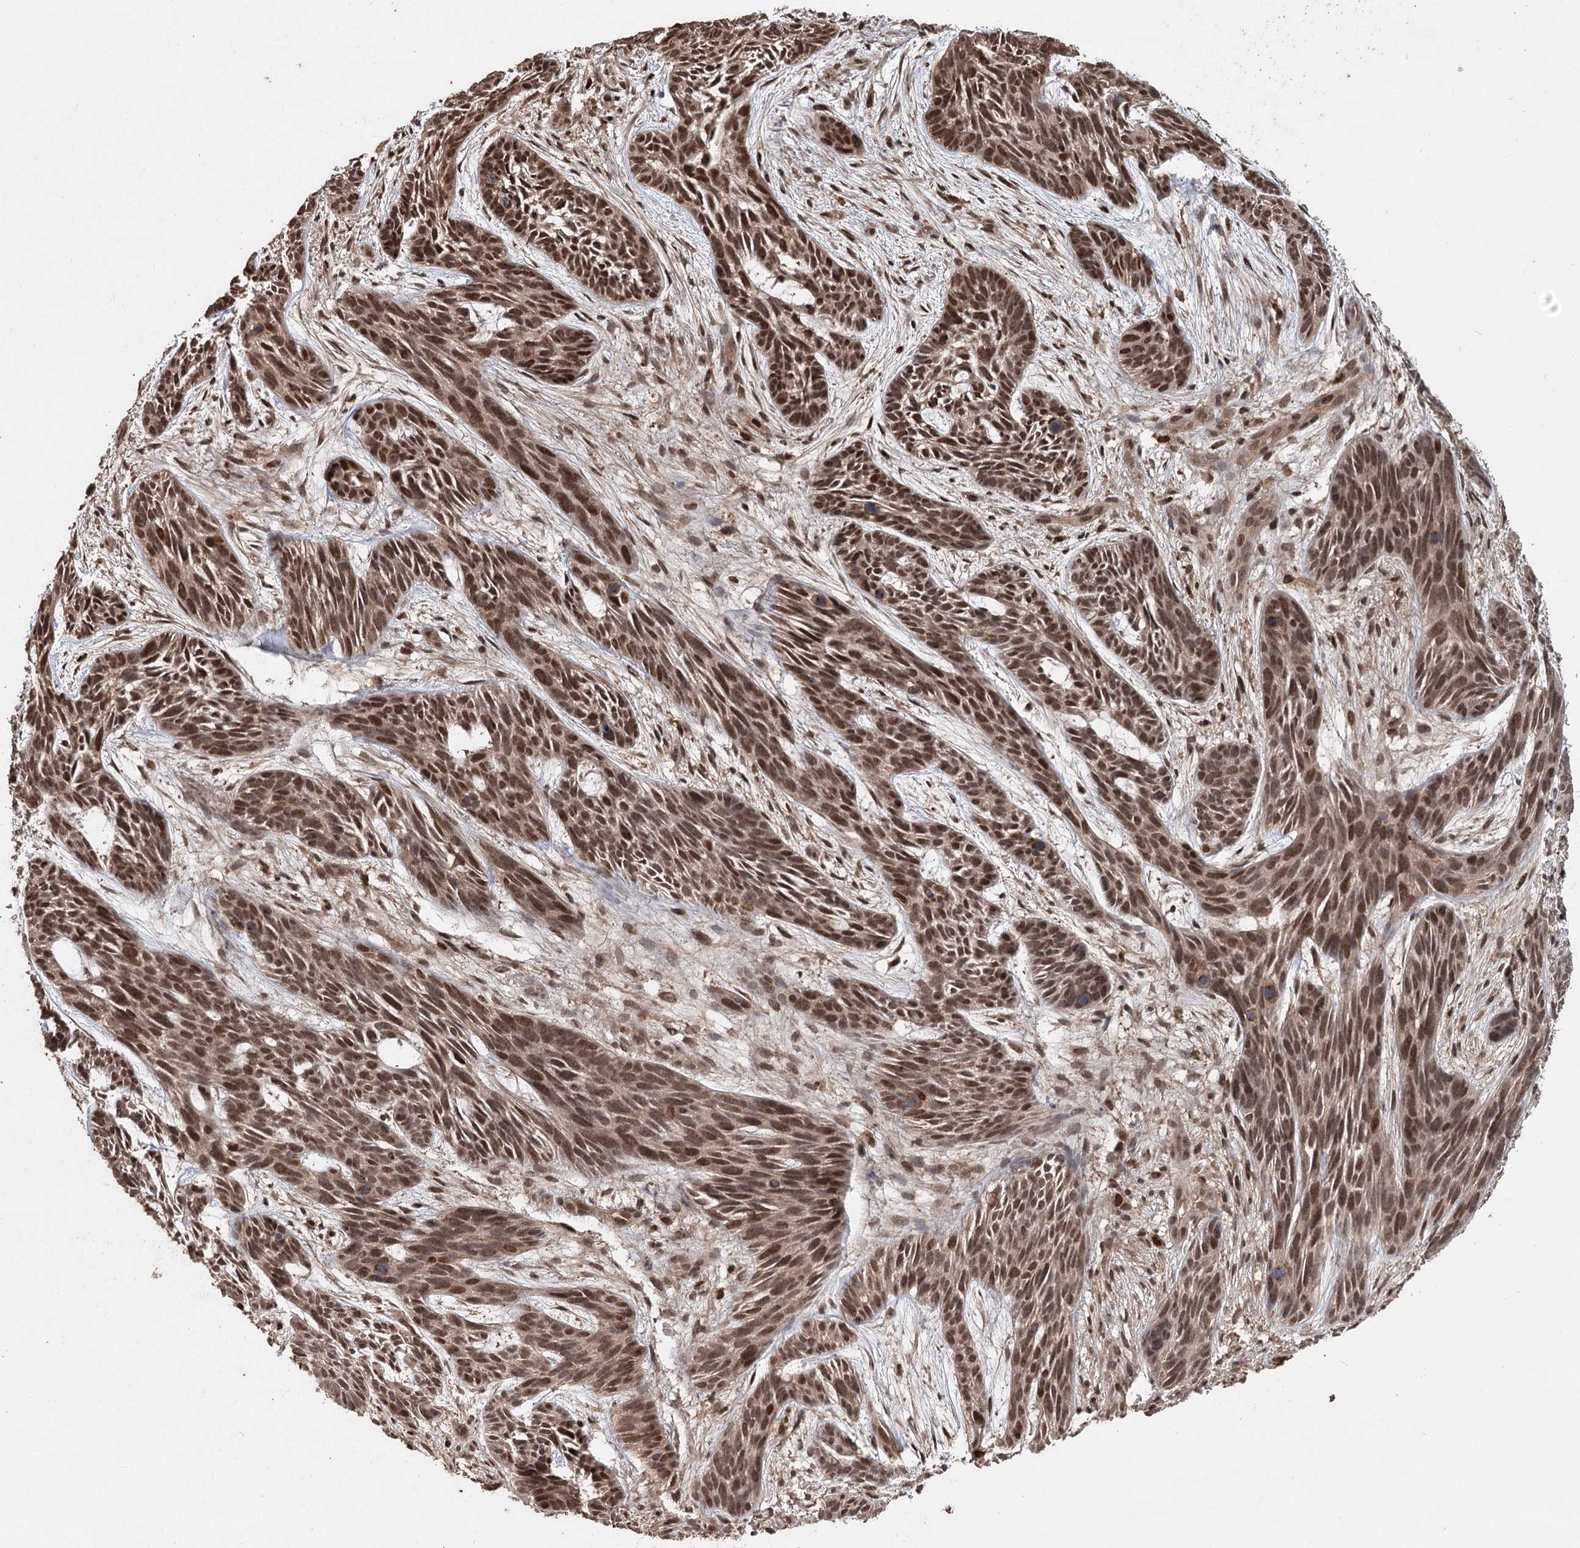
{"staining": {"intensity": "moderate", "quantity": ">75%", "location": "nuclear"}, "tissue": "skin cancer", "cell_type": "Tumor cells", "image_type": "cancer", "snomed": [{"axis": "morphology", "description": "Basal cell carcinoma"}, {"axis": "topography", "description": "Skin"}], "caption": "Immunohistochemical staining of human basal cell carcinoma (skin) shows medium levels of moderate nuclear positivity in approximately >75% of tumor cells.", "gene": "FBXO7", "patient": {"sex": "male", "age": 89}}